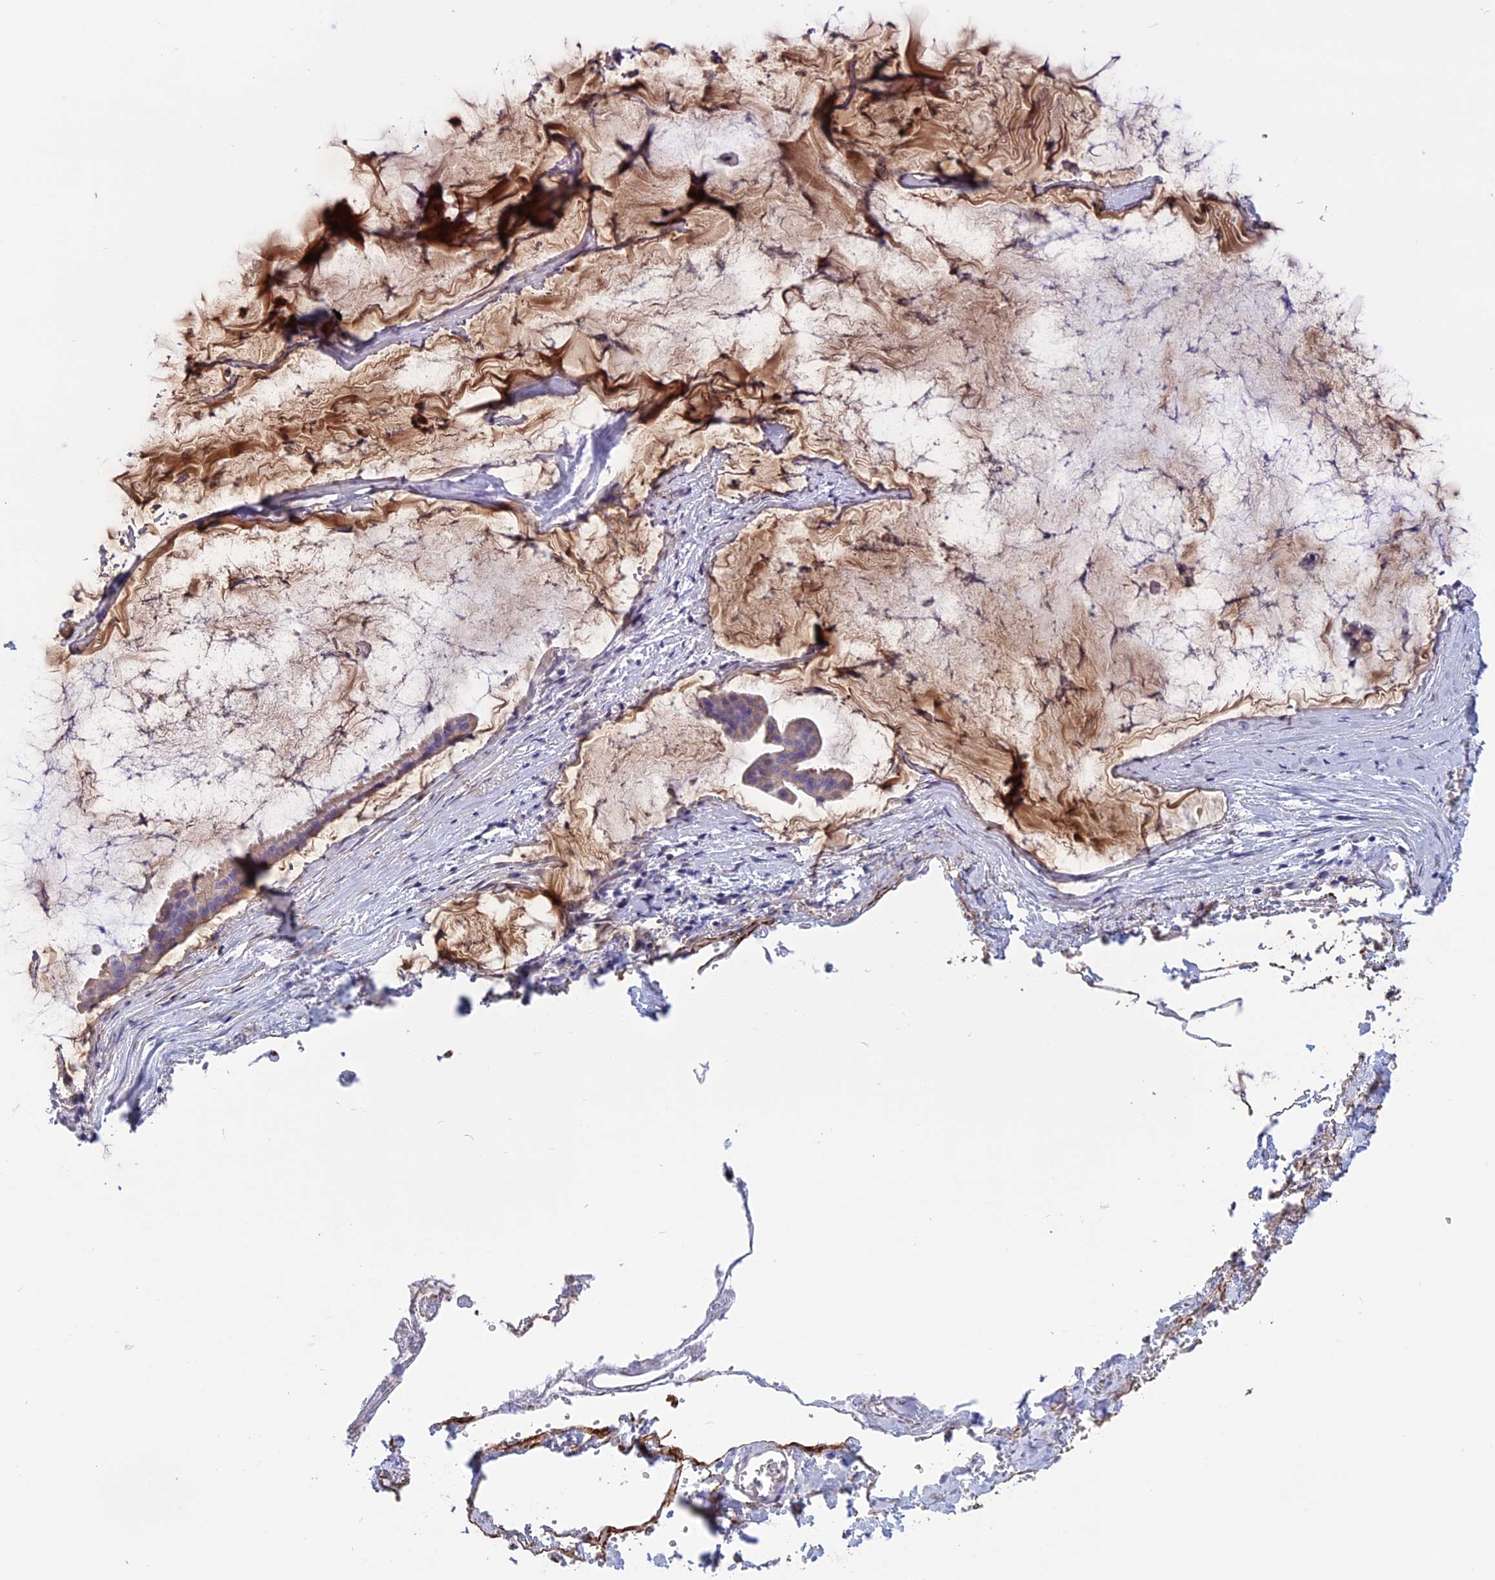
{"staining": {"intensity": "weak", "quantity": "<25%", "location": "cytoplasmic/membranous"}, "tissue": "ovarian cancer", "cell_type": "Tumor cells", "image_type": "cancer", "snomed": [{"axis": "morphology", "description": "Cystadenocarcinoma, mucinous, NOS"}, {"axis": "topography", "description": "Ovary"}], "caption": "Human ovarian cancer stained for a protein using immunohistochemistry exhibits no staining in tumor cells.", "gene": "SPHKAP", "patient": {"sex": "female", "age": 73}}